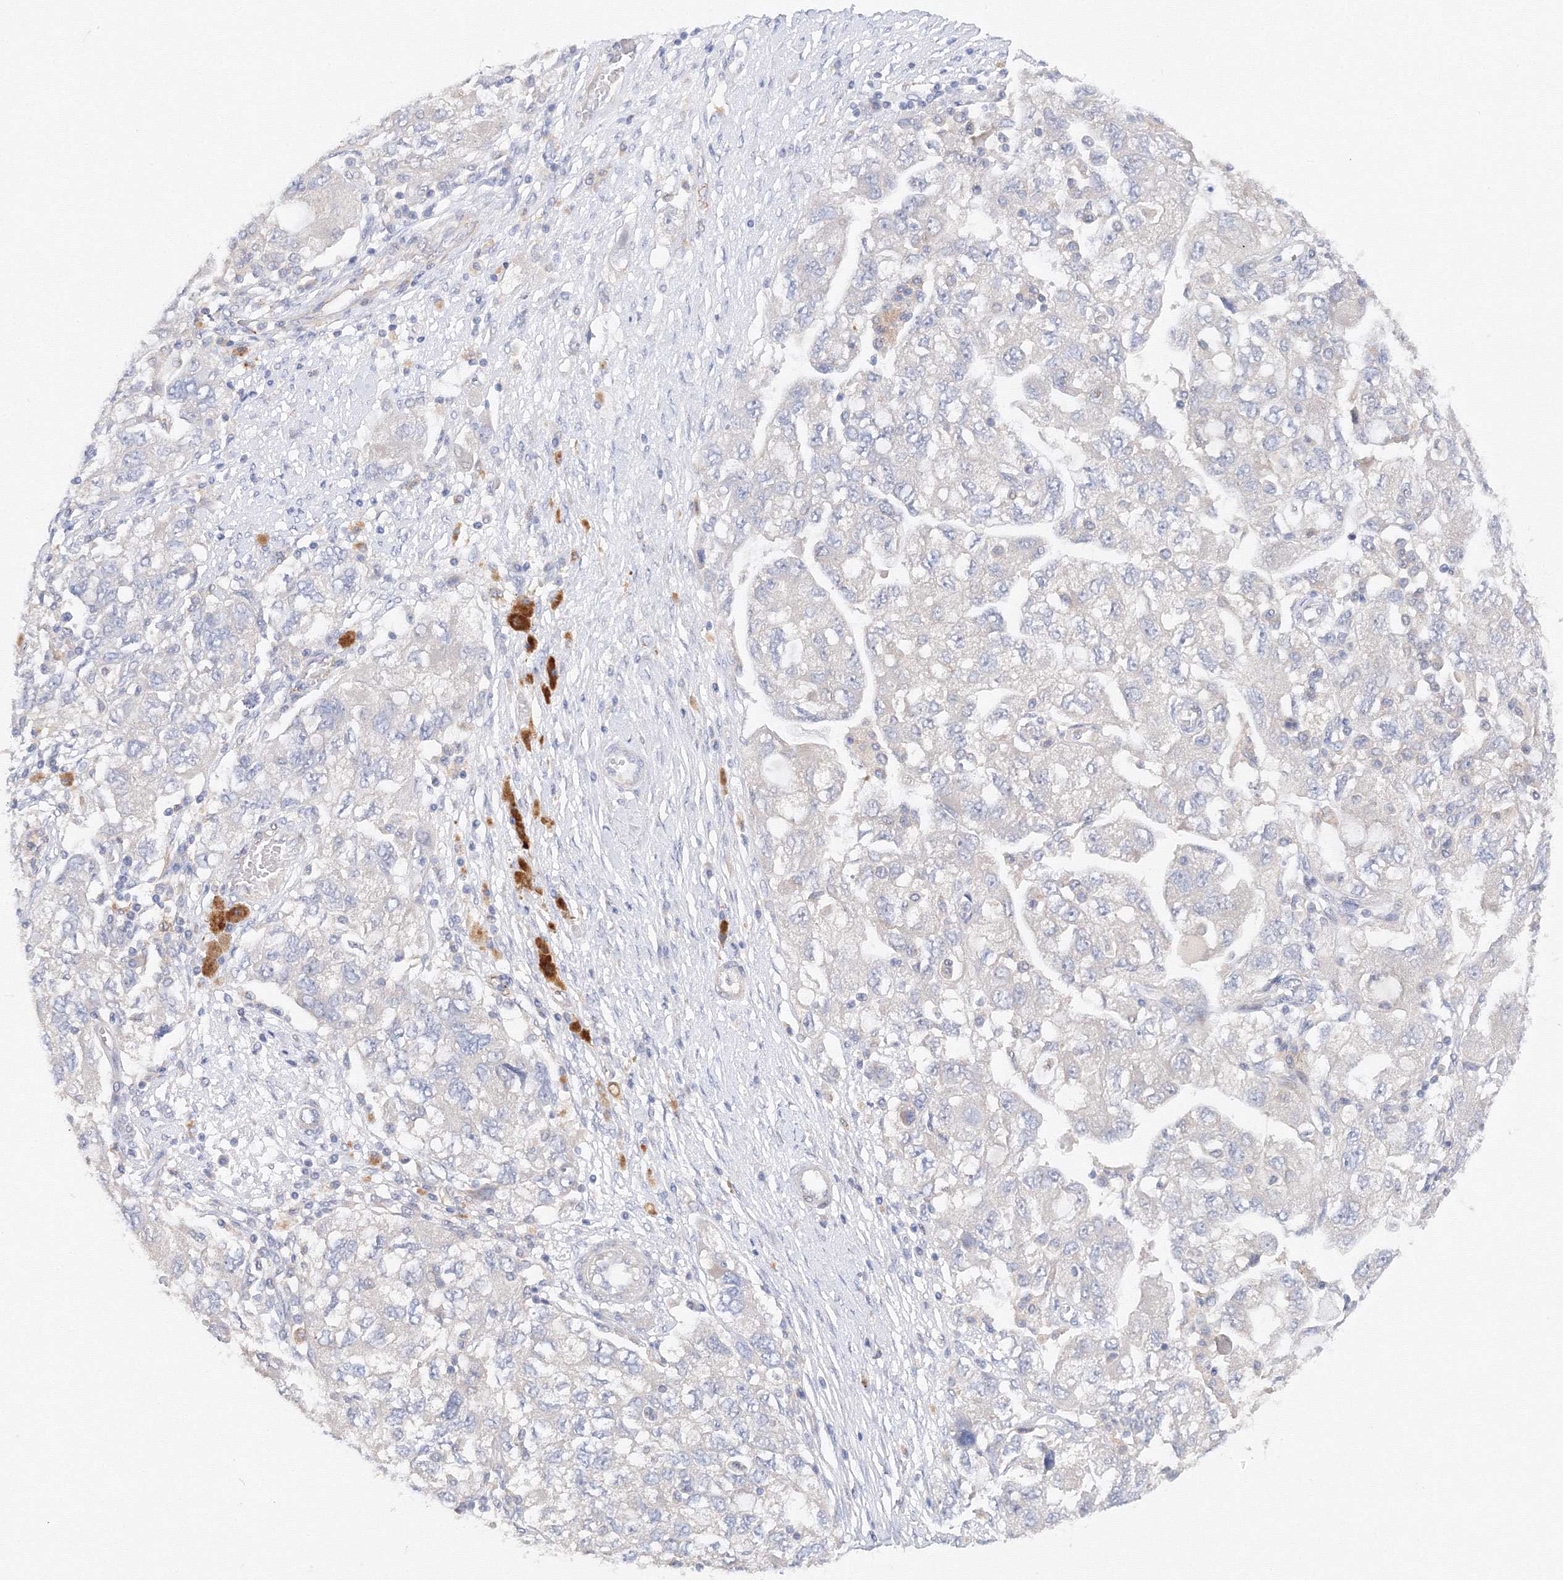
{"staining": {"intensity": "negative", "quantity": "none", "location": "none"}, "tissue": "ovarian cancer", "cell_type": "Tumor cells", "image_type": "cancer", "snomed": [{"axis": "morphology", "description": "Carcinoma, NOS"}, {"axis": "morphology", "description": "Cystadenocarcinoma, serous, NOS"}, {"axis": "topography", "description": "Ovary"}], "caption": "There is no significant positivity in tumor cells of ovarian carcinoma.", "gene": "DIS3L2", "patient": {"sex": "female", "age": 69}}